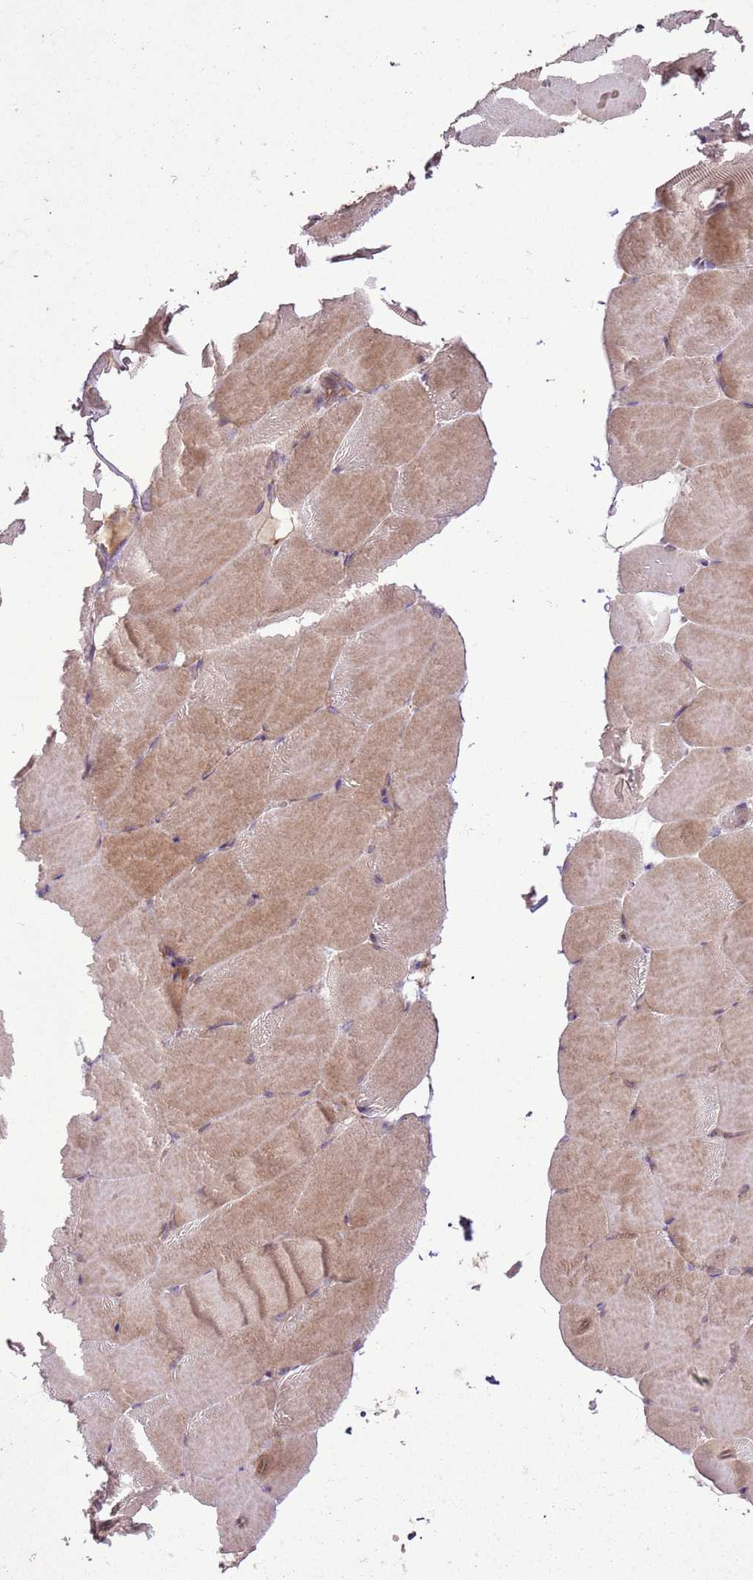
{"staining": {"intensity": "moderate", "quantity": "25%-75%", "location": "cytoplasmic/membranous"}, "tissue": "skeletal muscle", "cell_type": "Myocytes", "image_type": "normal", "snomed": [{"axis": "morphology", "description": "Normal tissue, NOS"}, {"axis": "topography", "description": "Skeletal muscle"}, {"axis": "topography", "description": "Parathyroid gland"}], "caption": "Moderate cytoplasmic/membranous protein staining is identified in approximately 25%-75% of myocytes in skeletal muscle.", "gene": "ANKRD24", "patient": {"sex": "female", "age": 37}}